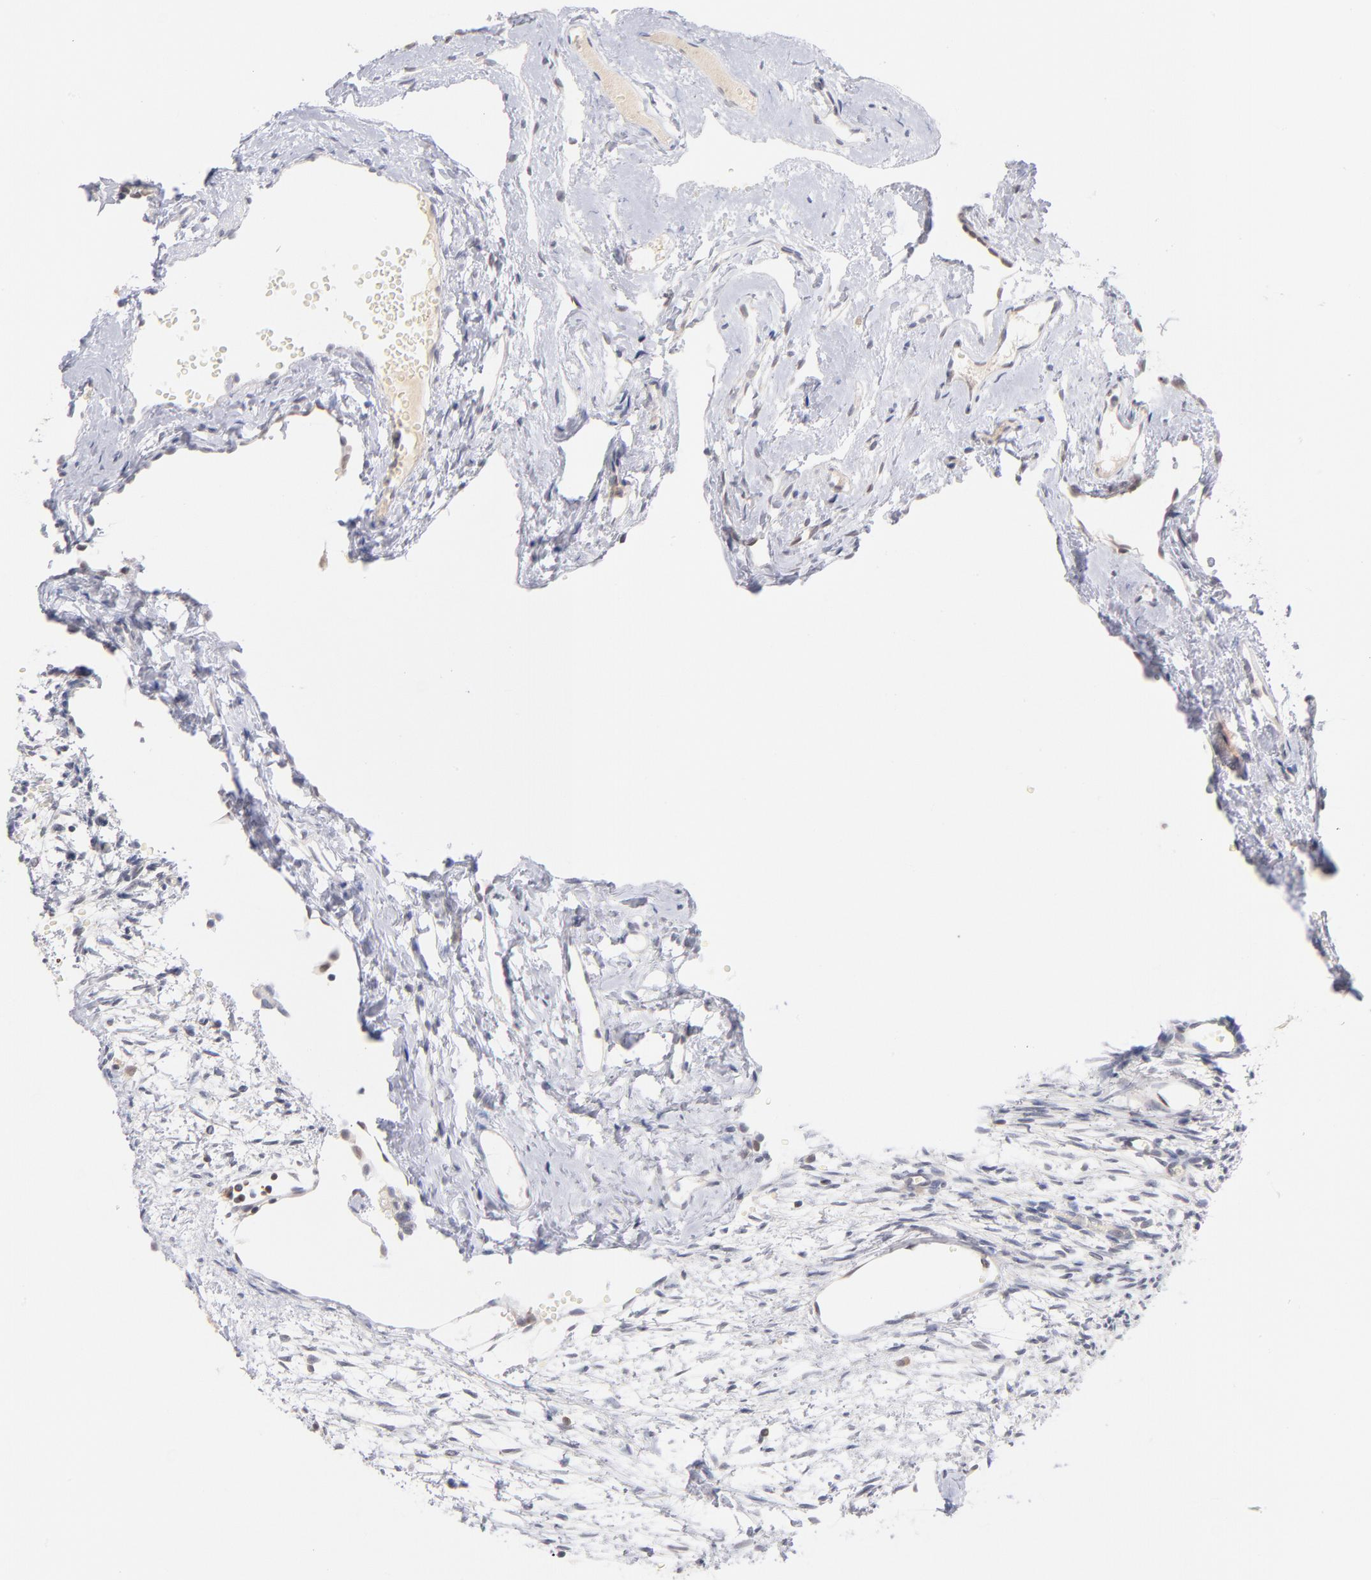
{"staining": {"intensity": "negative", "quantity": "none", "location": "none"}, "tissue": "ovary", "cell_type": "Ovarian stroma cells", "image_type": "normal", "snomed": [{"axis": "morphology", "description": "Normal tissue, NOS"}, {"axis": "topography", "description": "Ovary"}], "caption": "The micrograph exhibits no staining of ovarian stroma cells in unremarkable ovary.", "gene": "CASP6", "patient": {"sex": "female", "age": 35}}